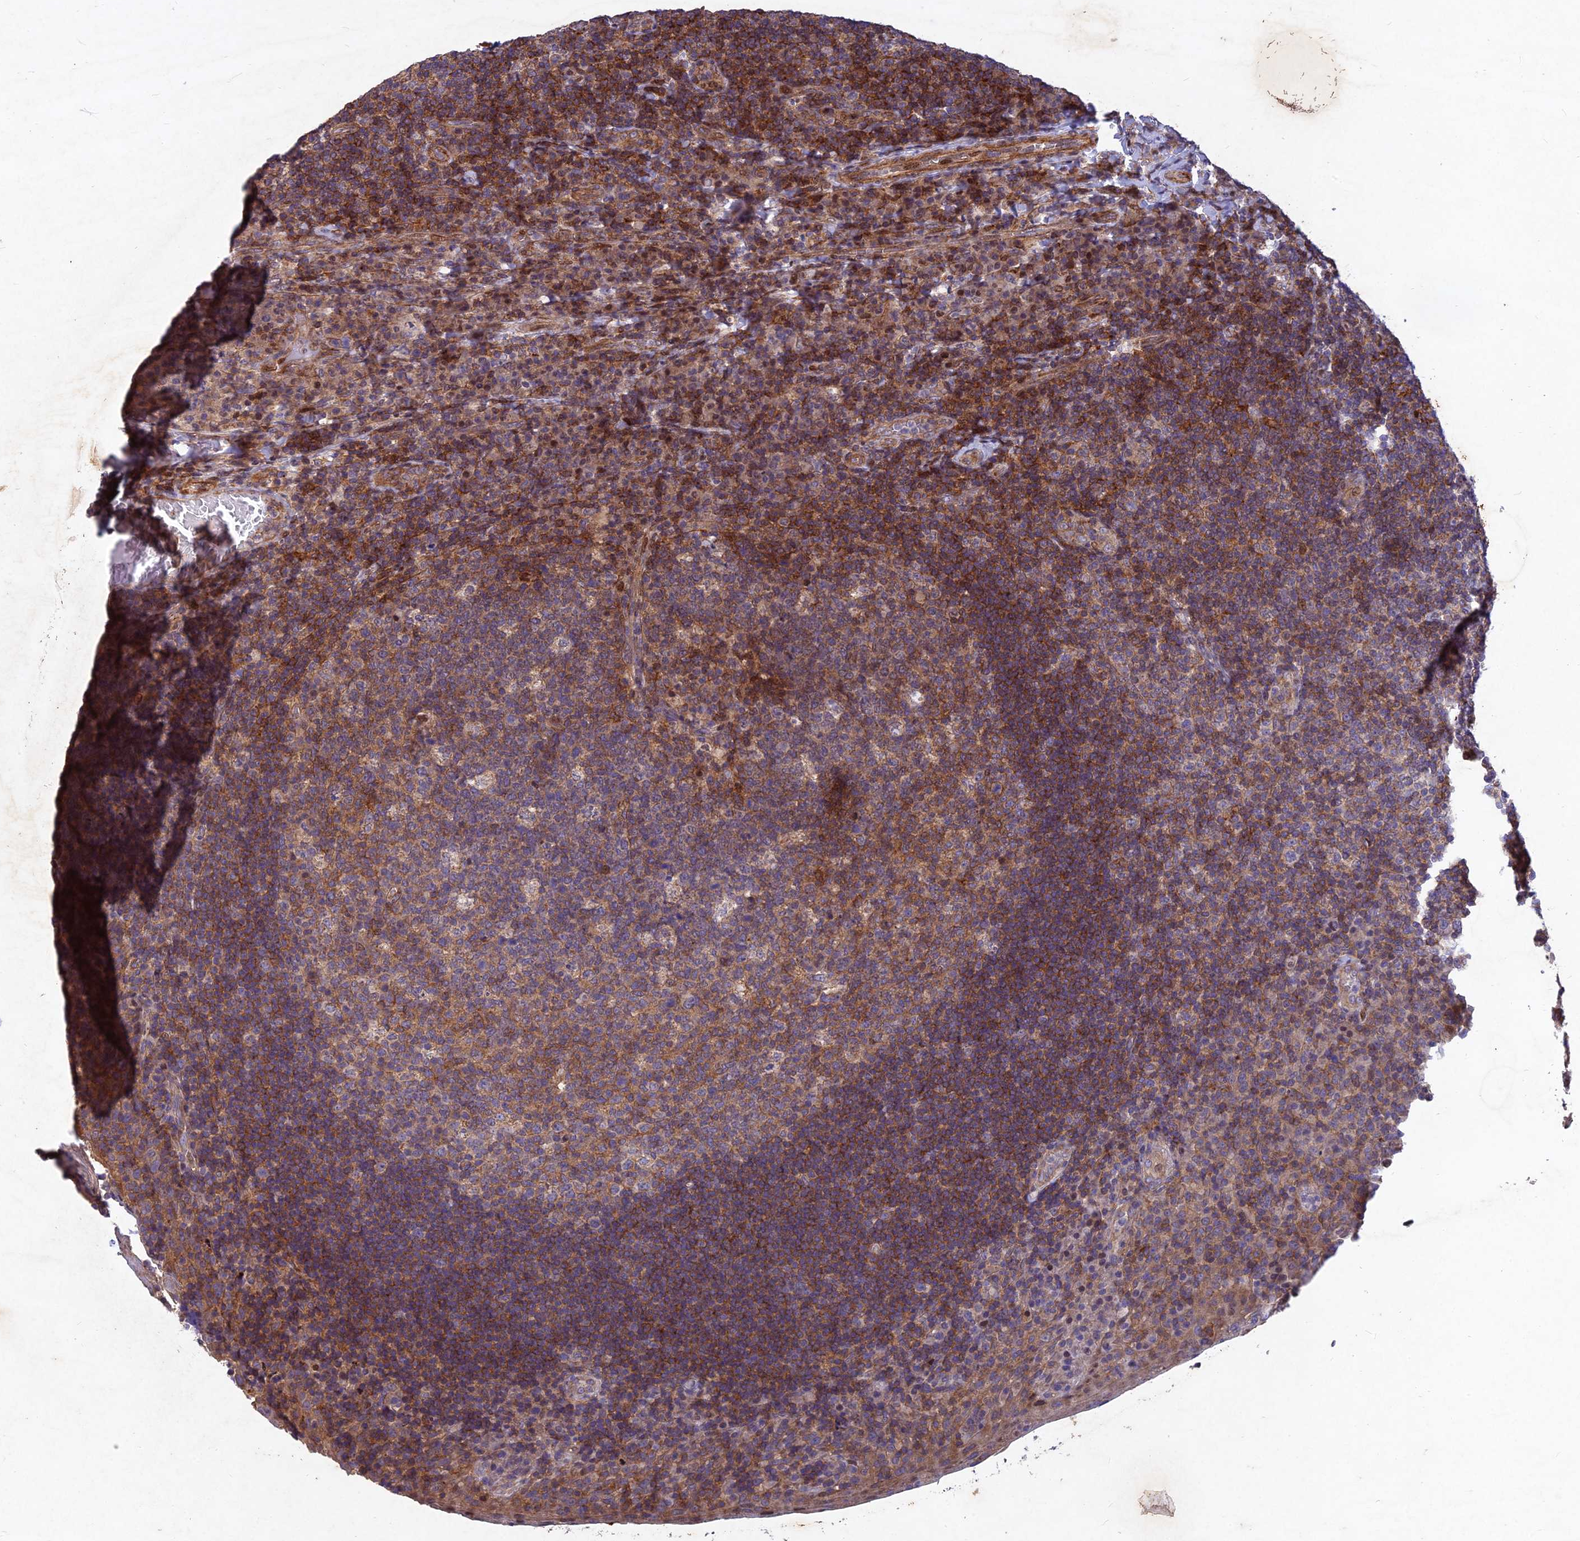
{"staining": {"intensity": "moderate", "quantity": "<25%", "location": "cytoplasmic/membranous"}, "tissue": "tonsil", "cell_type": "Germinal center cells", "image_type": "normal", "snomed": [{"axis": "morphology", "description": "Normal tissue, NOS"}, {"axis": "topography", "description": "Tonsil"}], "caption": "This is a histology image of immunohistochemistry staining of unremarkable tonsil, which shows moderate expression in the cytoplasmic/membranous of germinal center cells.", "gene": "RELCH", "patient": {"sex": "male", "age": 17}}